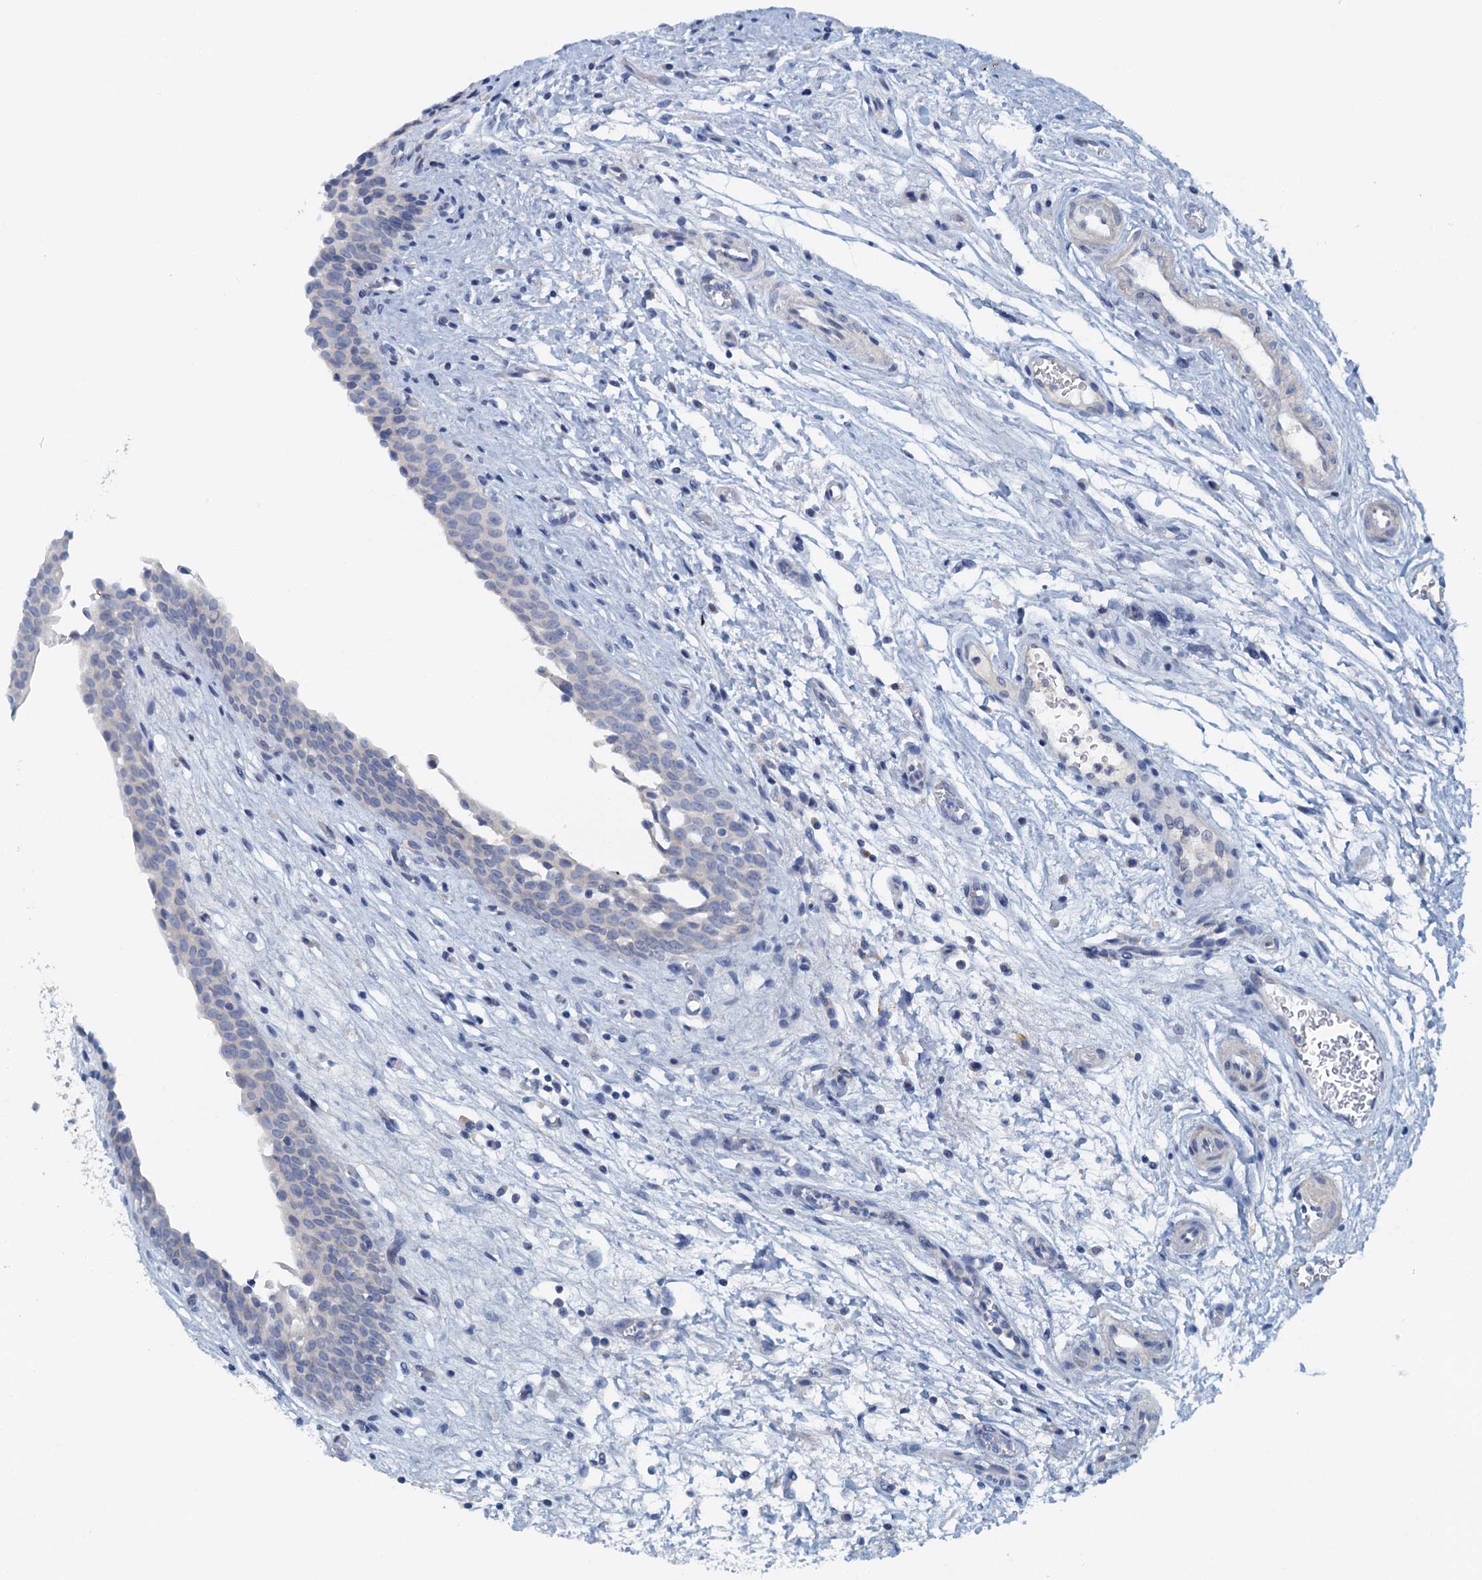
{"staining": {"intensity": "negative", "quantity": "none", "location": "none"}, "tissue": "urinary bladder", "cell_type": "Urothelial cells", "image_type": "normal", "snomed": [{"axis": "morphology", "description": "Normal tissue, NOS"}, {"axis": "topography", "description": "Urinary bladder"}], "caption": "This photomicrograph is of benign urinary bladder stained with immunohistochemistry (IHC) to label a protein in brown with the nuclei are counter-stained blue. There is no positivity in urothelial cells. (DAB immunohistochemistry, high magnification).", "gene": "DTD1", "patient": {"sex": "male", "age": 83}}